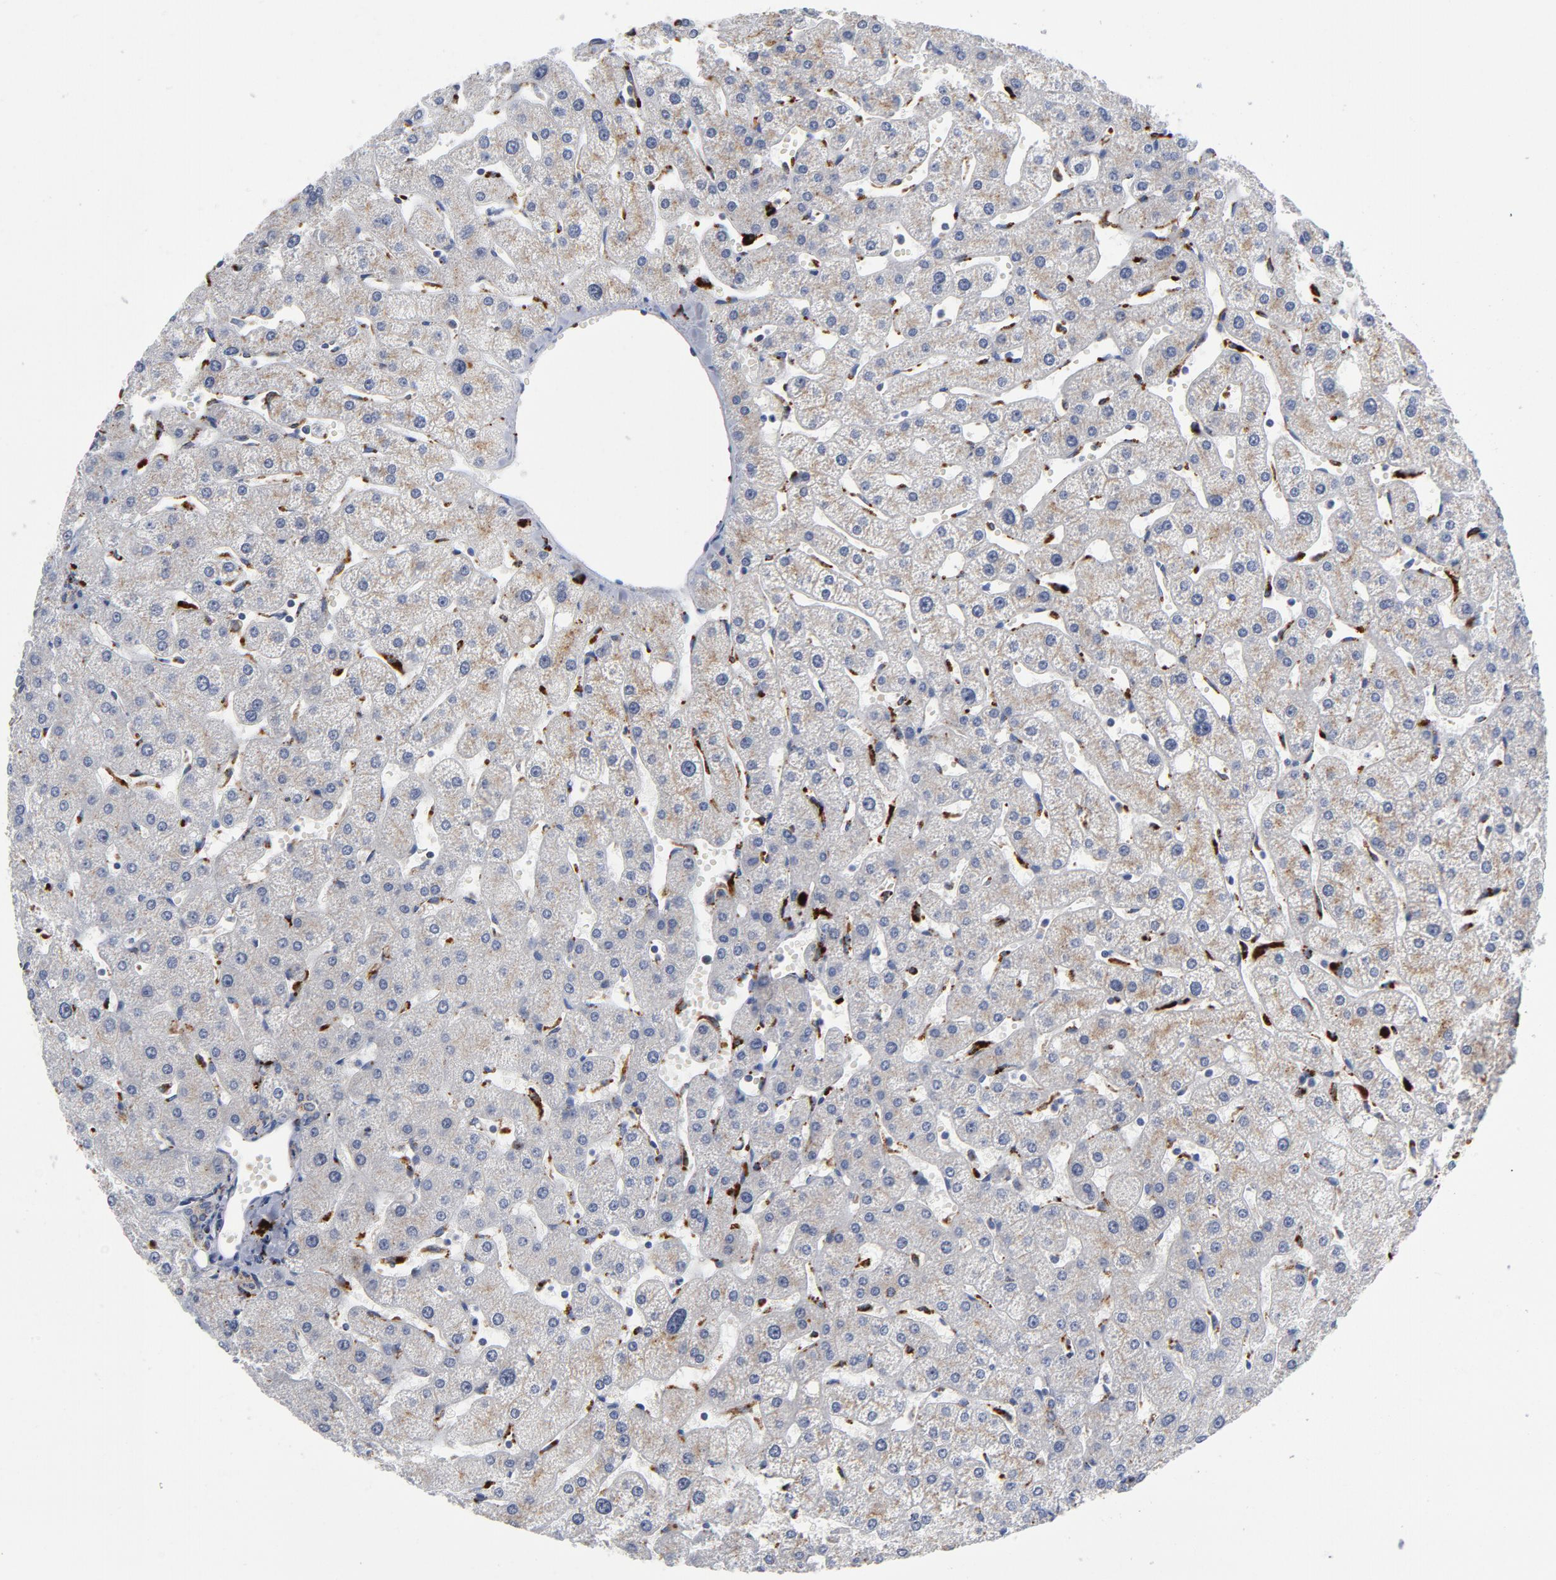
{"staining": {"intensity": "moderate", "quantity": ">75%", "location": "cytoplasmic/membranous"}, "tissue": "liver", "cell_type": "Cholangiocytes", "image_type": "normal", "snomed": [{"axis": "morphology", "description": "Normal tissue, NOS"}, {"axis": "topography", "description": "Liver"}], "caption": "Immunohistochemistry staining of benign liver, which demonstrates medium levels of moderate cytoplasmic/membranous staining in about >75% of cholangiocytes indicating moderate cytoplasmic/membranous protein positivity. The staining was performed using DAB (3,3'-diaminobenzidine) (brown) for protein detection and nuclei were counterstained in hematoxylin (blue).", "gene": "AKT2", "patient": {"sex": "male", "age": 67}}